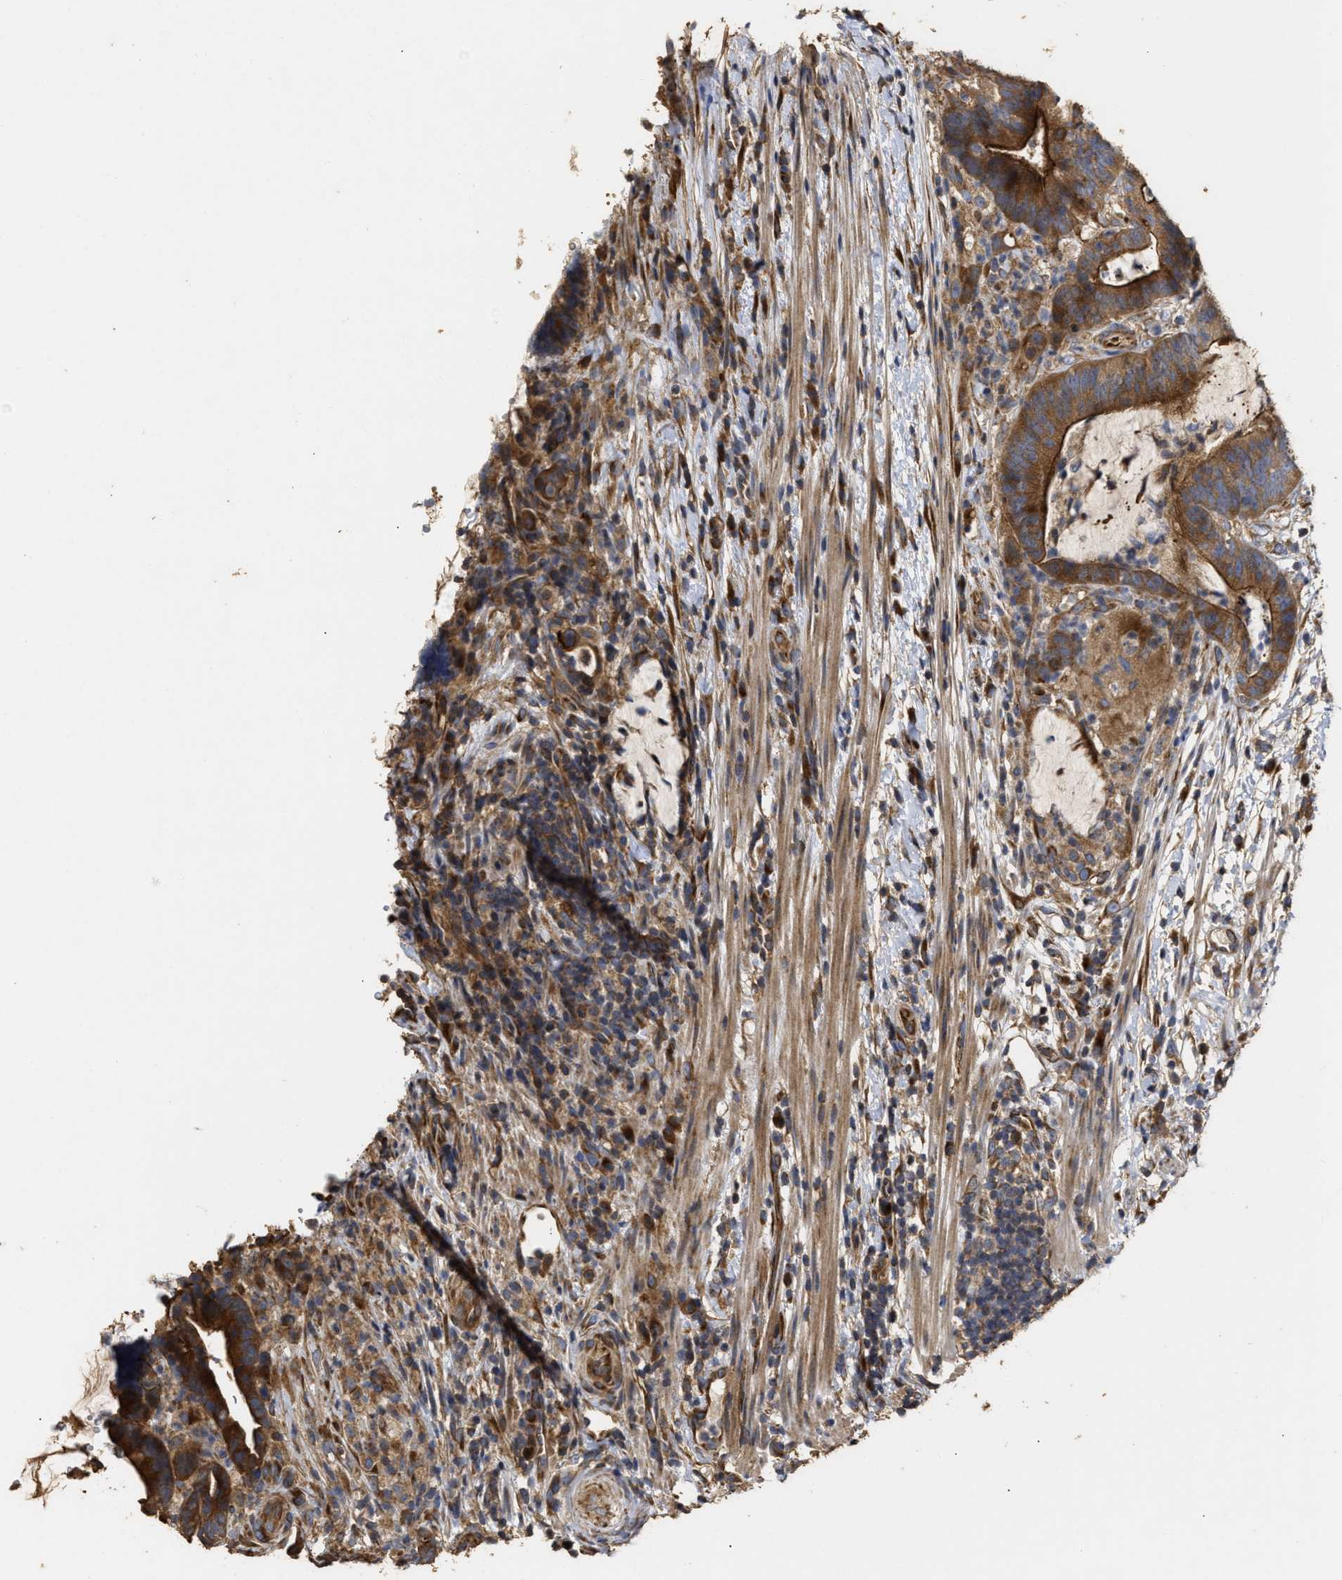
{"staining": {"intensity": "strong", "quantity": ">75%", "location": "cytoplasmic/membranous"}, "tissue": "colorectal cancer", "cell_type": "Tumor cells", "image_type": "cancer", "snomed": [{"axis": "morphology", "description": "Adenocarcinoma, NOS"}, {"axis": "topography", "description": "Colon"}], "caption": "The immunohistochemical stain shows strong cytoplasmic/membranous positivity in tumor cells of colorectal cancer tissue.", "gene": "NAV1", "patient": {"sex": "female", "age": 66}}